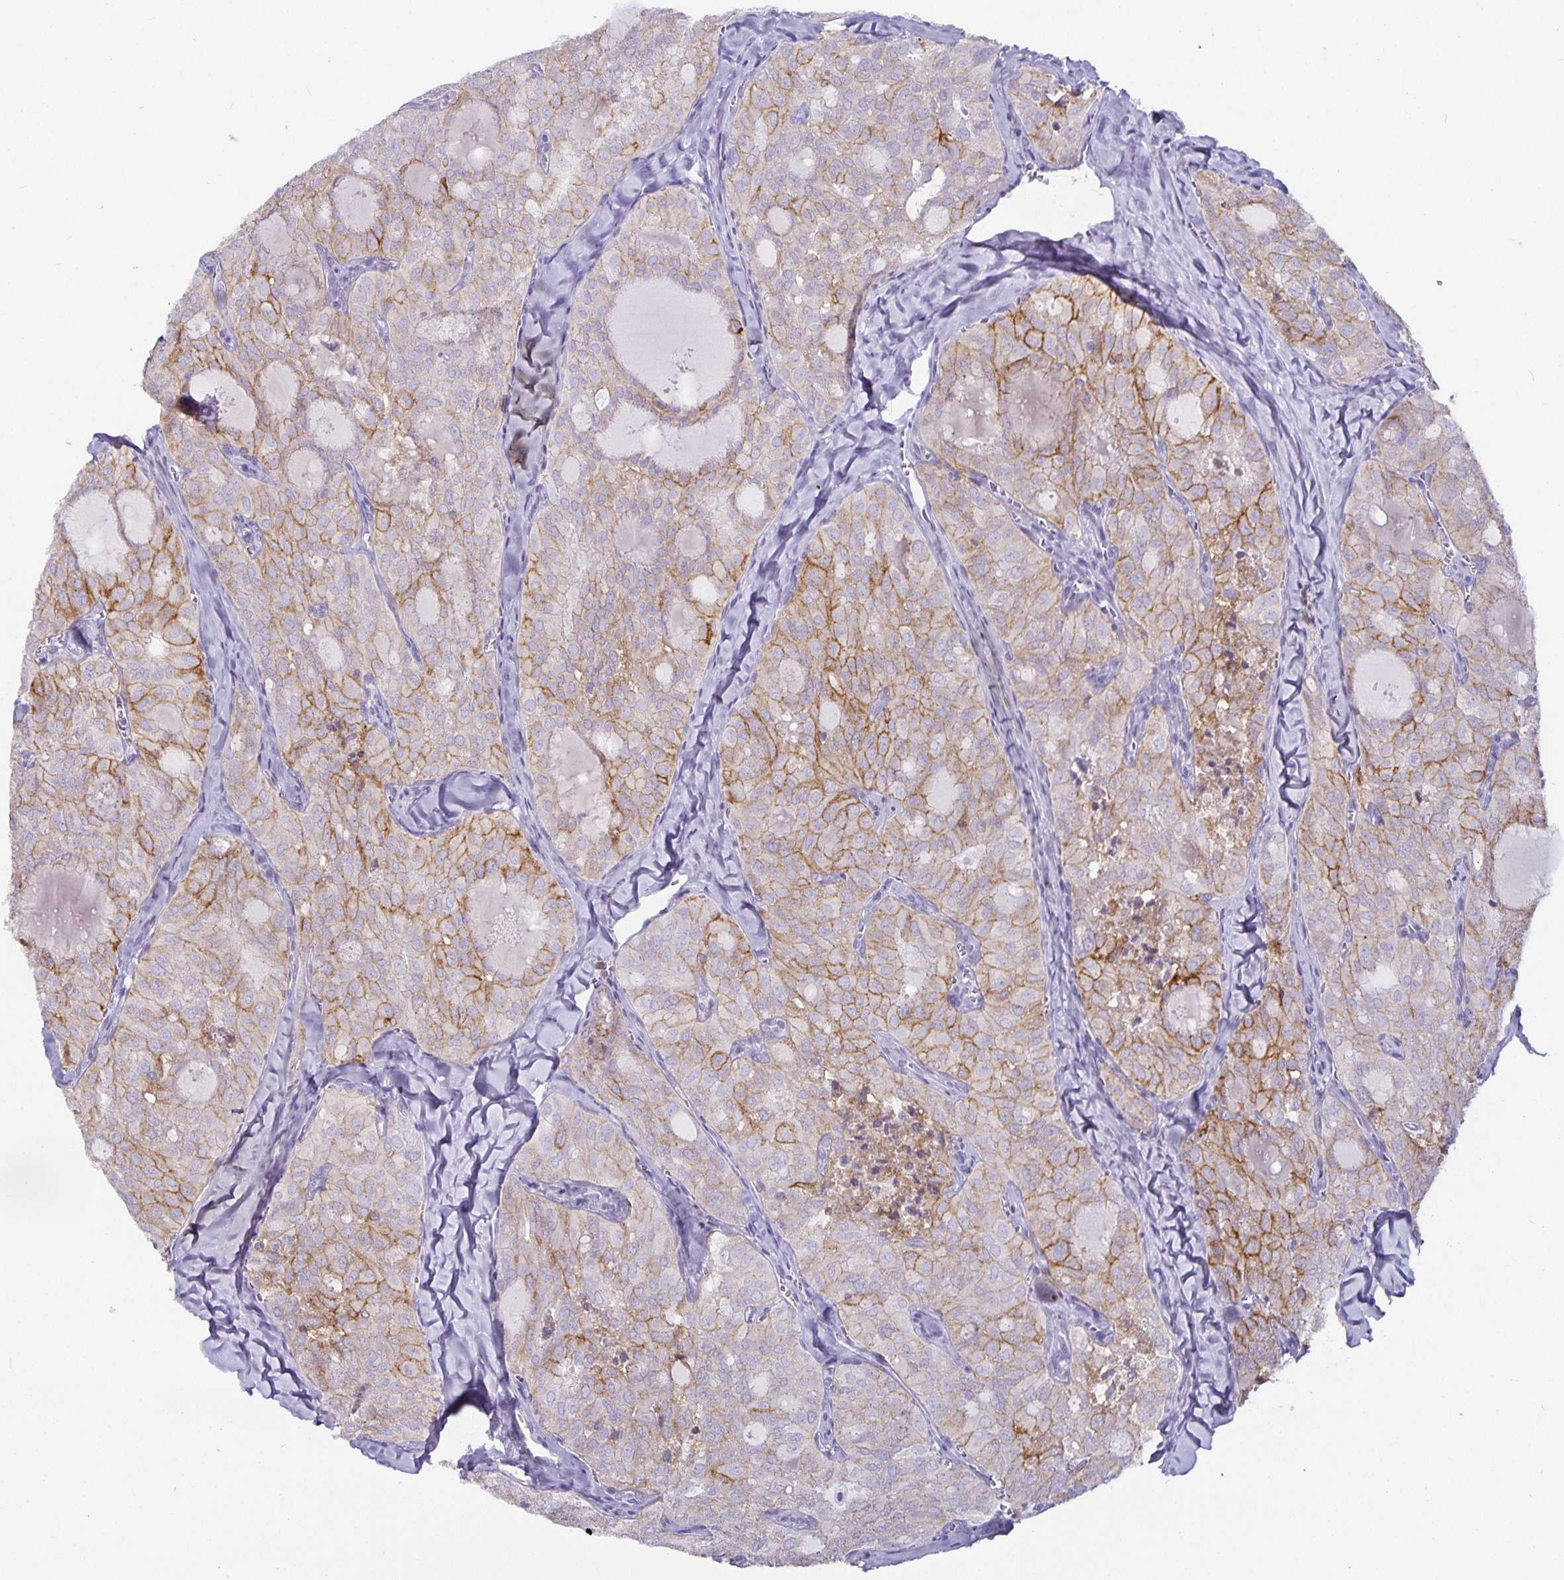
{"staining": {"intensity": "weak", "quantity": "25%-75%", "location": "cytoplasmic/membranous"}, "tissue": "thyroid cancer", "cell_type": "Tumor cells", "image_type": "cancer", "snomed": [{"axis": "morphology", "description": "Follicular adenoma carcinoma, NOS"}, {"axis": "topography", "description": "Thyroid gland"}], "caption": "Follicular adenoma carcinoma (thyroid) stained for a protein demonstrates weak cytoplasmic/membranous positivity in tumor cells.", "gene": "CA12", "patient": {"sex": "male", "age": 75}}